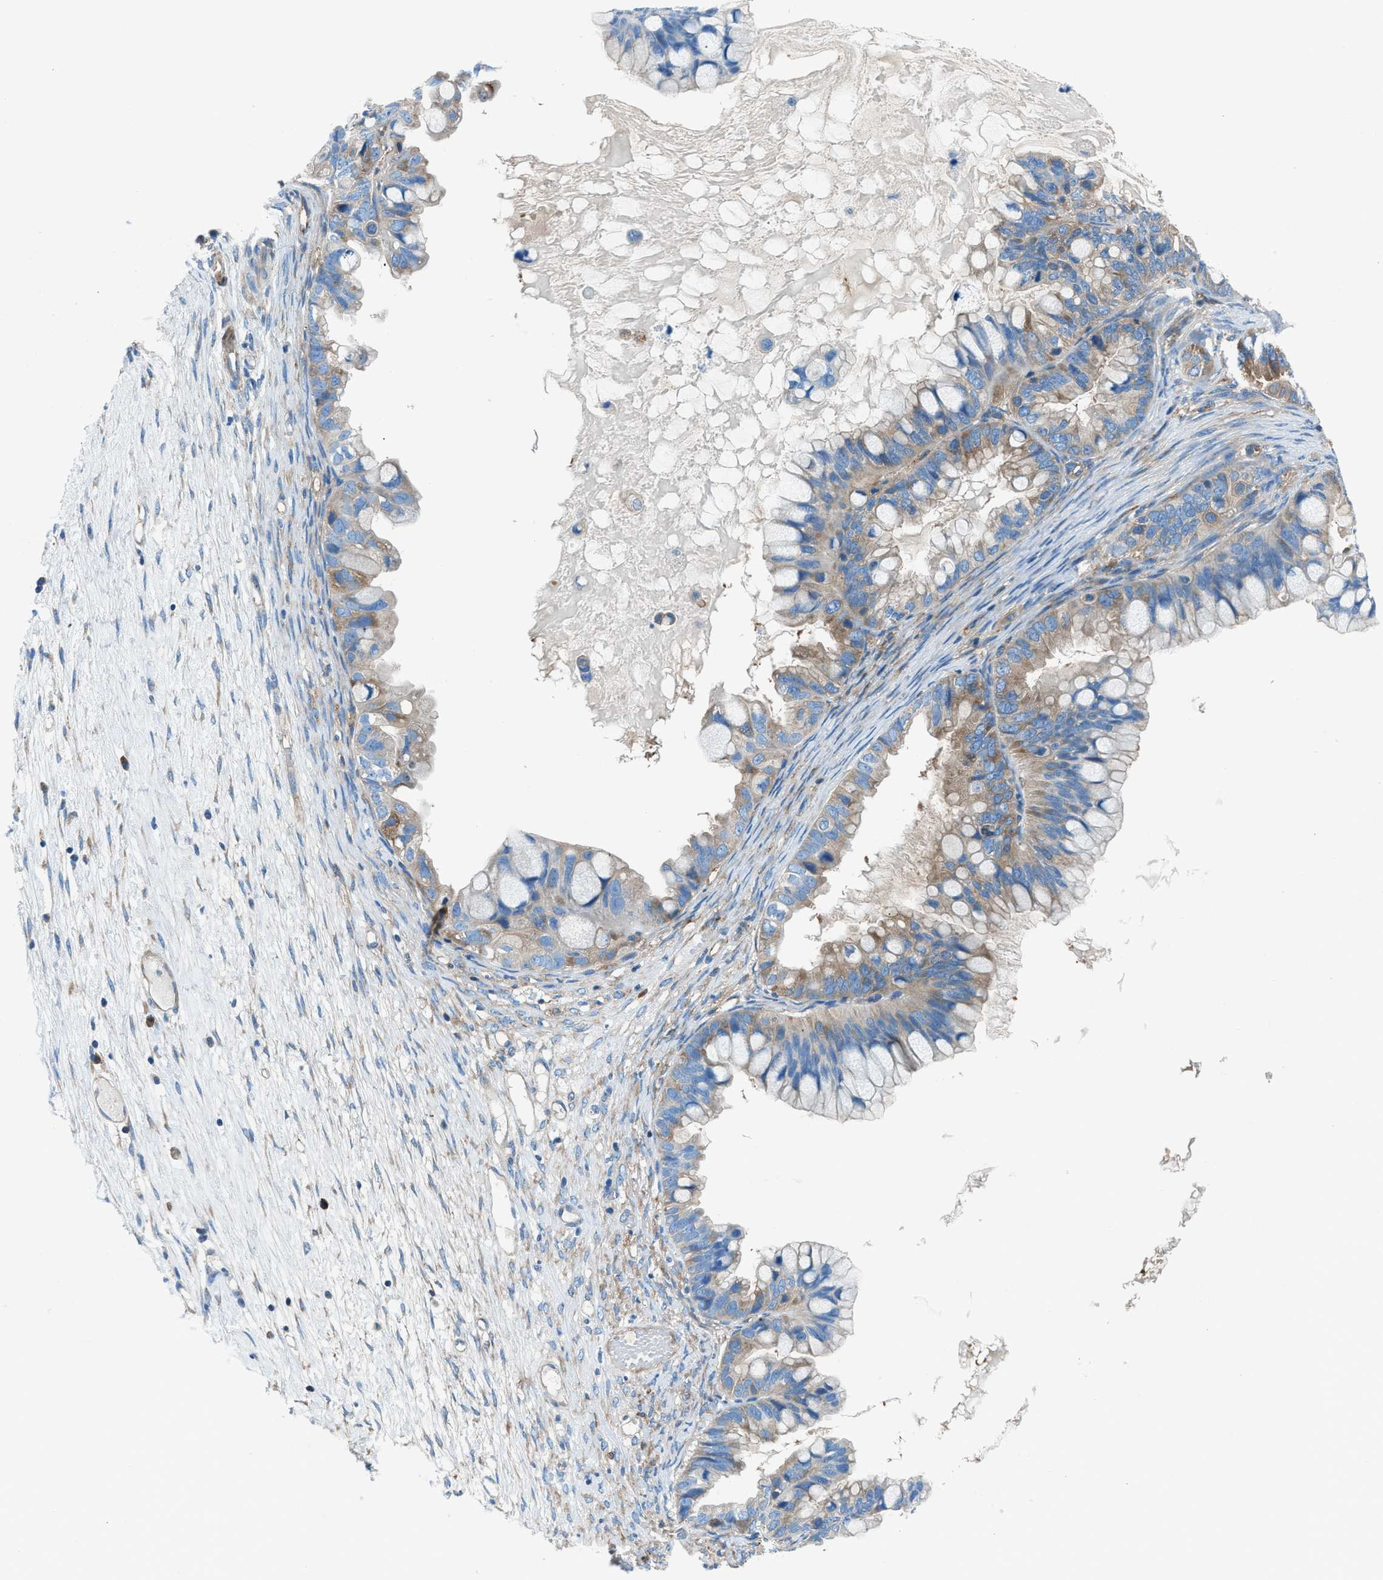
{"staining": {"intensity": "moderate", "quantity": "25%-75%", "location": "cytoplasmic/membranous"}, "tissue": "ovarian cancer", "cell_type": "Tumor cells", "image_type": "cancer", "snomed": [{"axis": "morphology", "description": "Cystadenocarcinoma, mucinous, NOS"}, {"axis": "topography", "description": "Ovary"}], "caption": "Immunohistochemical staining of human mucinous cystadenocarcinoma (ovarian) demonstrates moderate cytoplasmic/membranous protein expression in about 25%-75% of tumor cells.", "gene": "SARS1", "patient": {"sex": "female", "age": 80}}